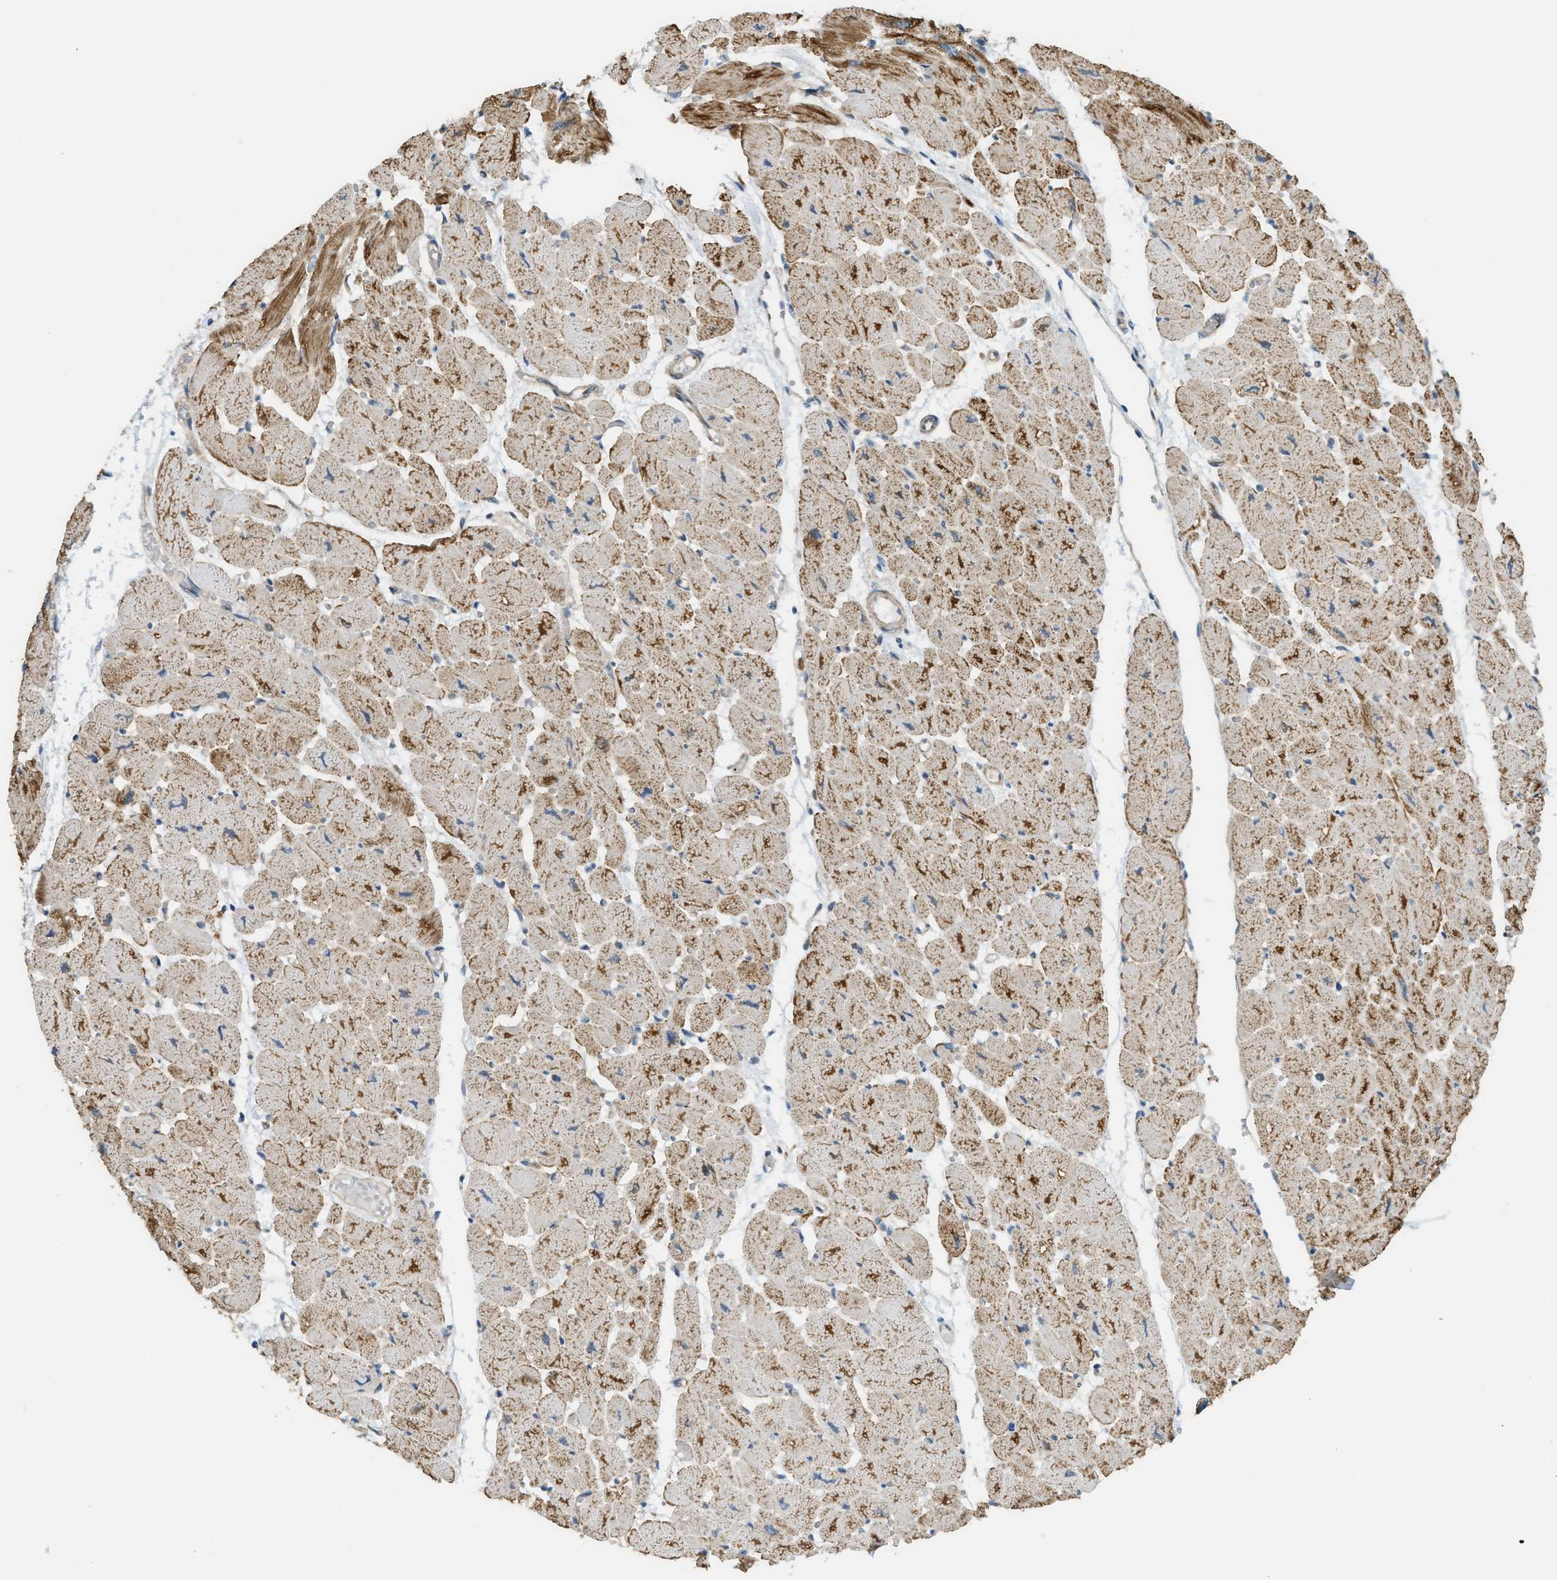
{"staining": {"intensity": "moderate", "quantity": ">75%", "location": "cytoplasmic/membranous"}, "tissue": "heart muscle", "cell_type": "Cardiomyocytes", "image_type": "normal", "snomed": [{"axis": "morphology", "description": "Normal tissue, NOS"}, {"axis": "topography", "description": "Heart"}], "caption": "DAB immunohistochemical staining of unremarkable heart muscle demonstrates moderate cytoplasmic/membranous protein expression in about >75% of cardiomyocytes.", "gene": "CCDC186", "patient": {"sex": "female", "age": 54}}